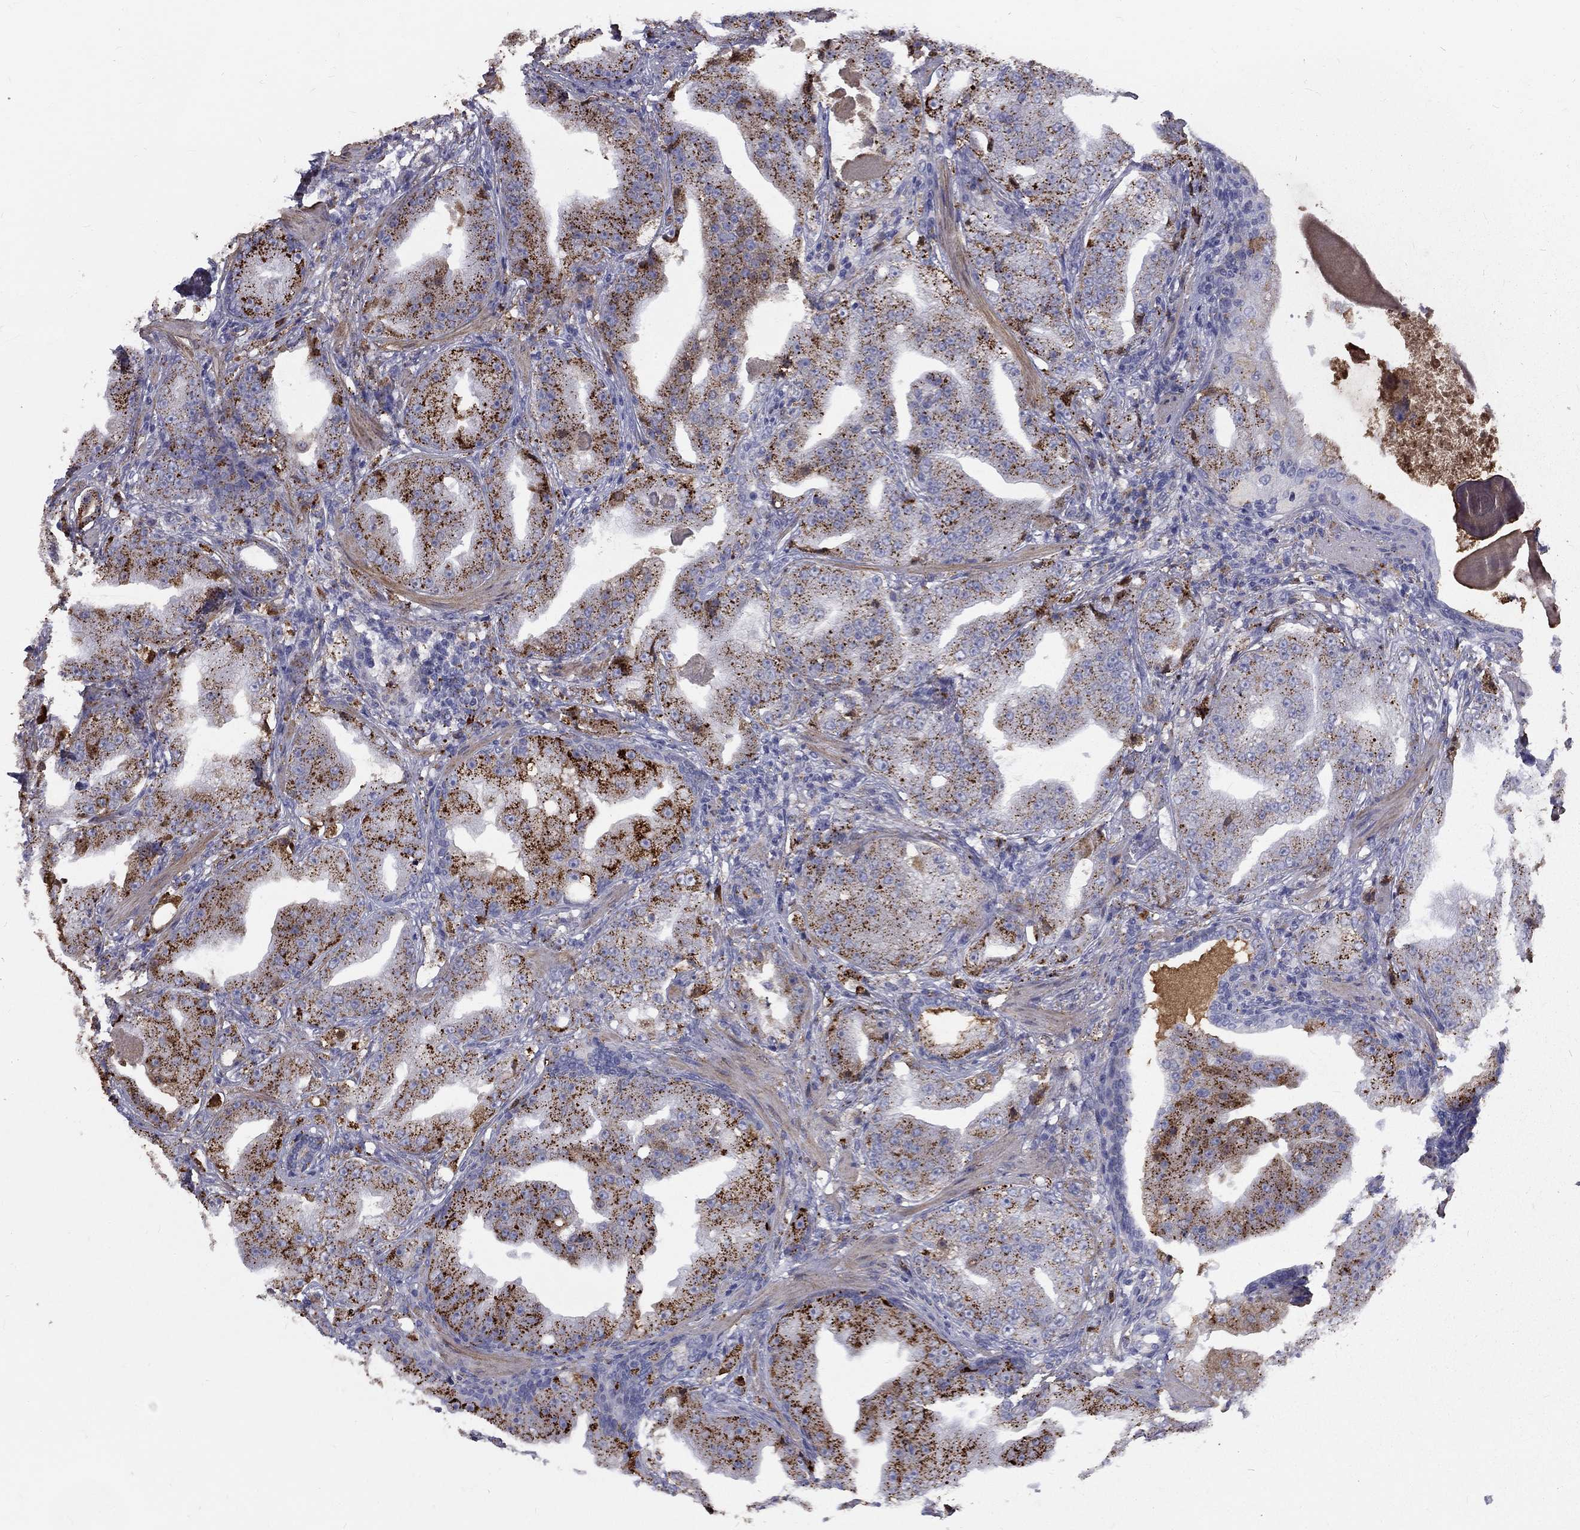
{"staining": {"intensity": "strong", "quantity": ">75%", "location": "cytoplasmic/membranous"}, "tissue": "prostate cancer", "cell_type": "Tumor cells", "image_type": "cancer", "snomed": [{"axis": "morphology", "description": "Adenocarcinoma, Low grade"}, {"axis": "topography", "description": "Prostate"}], "caption": "Immunohistochemical staining of prostate cancer reveals strong cytoplasmic/membranous protein expression in about >75% of tumor cells.", "gene": "EPDR1", "patient": {"sex": "male", "age": 62}}